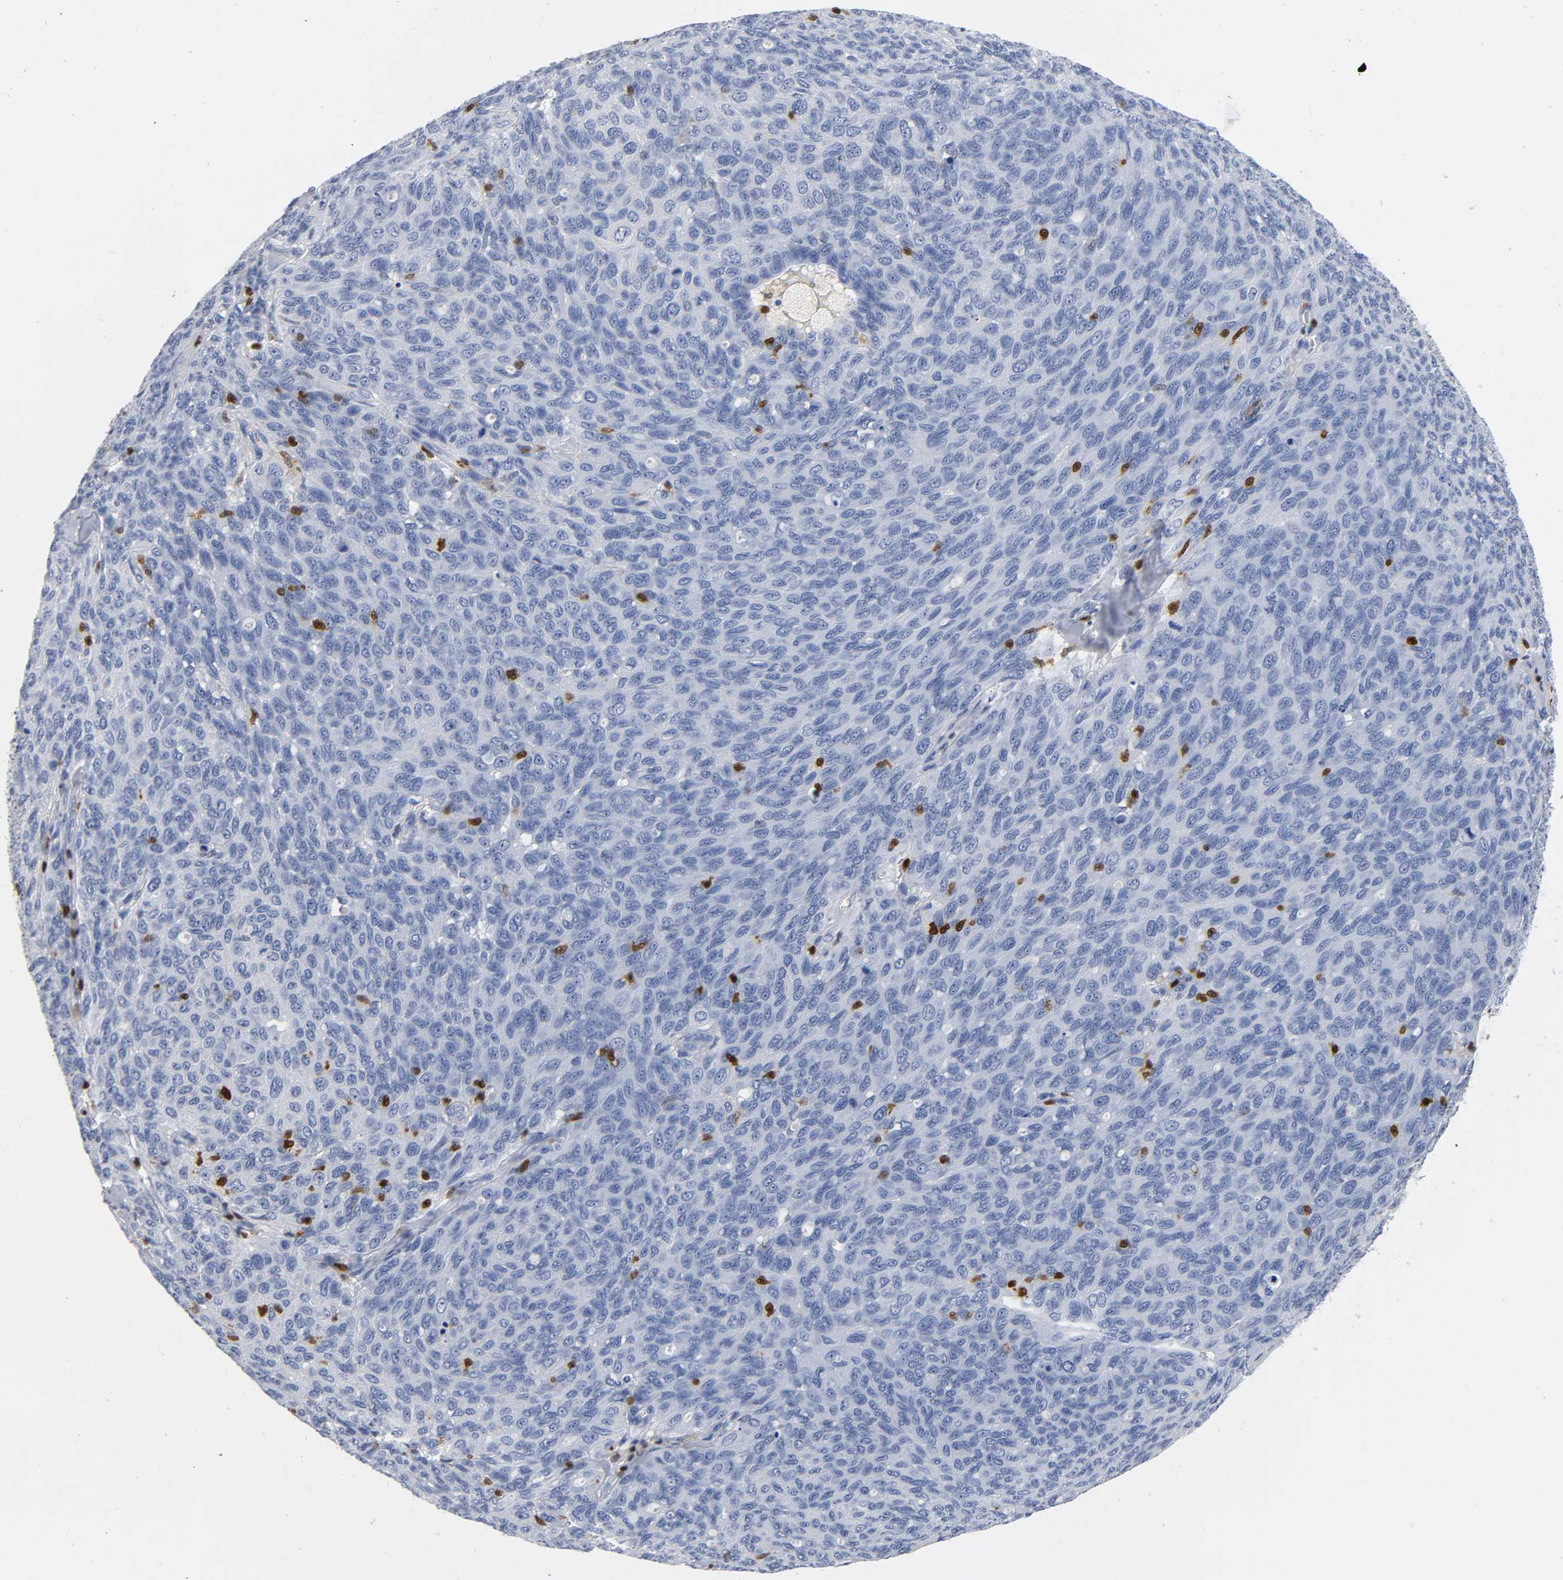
{"staining": {"intensity": "negative", "quantity": "none", "location": "none"}, "tissue": "ovarian cancer", "cell_type": "Tumor cells", "image_type": "cancer", "snomed": [{"axis": "morphology", "description": "Carcinoma, endometroid"}, {"axis": "topography", "description": "Ovary"}], "caption": "Immunohistochemistry (IHC) of ovarian cancer demonstrates no expression in tumor cells.", "gene": "DOK2", "patient": {"sex": "female", "age": 60}}